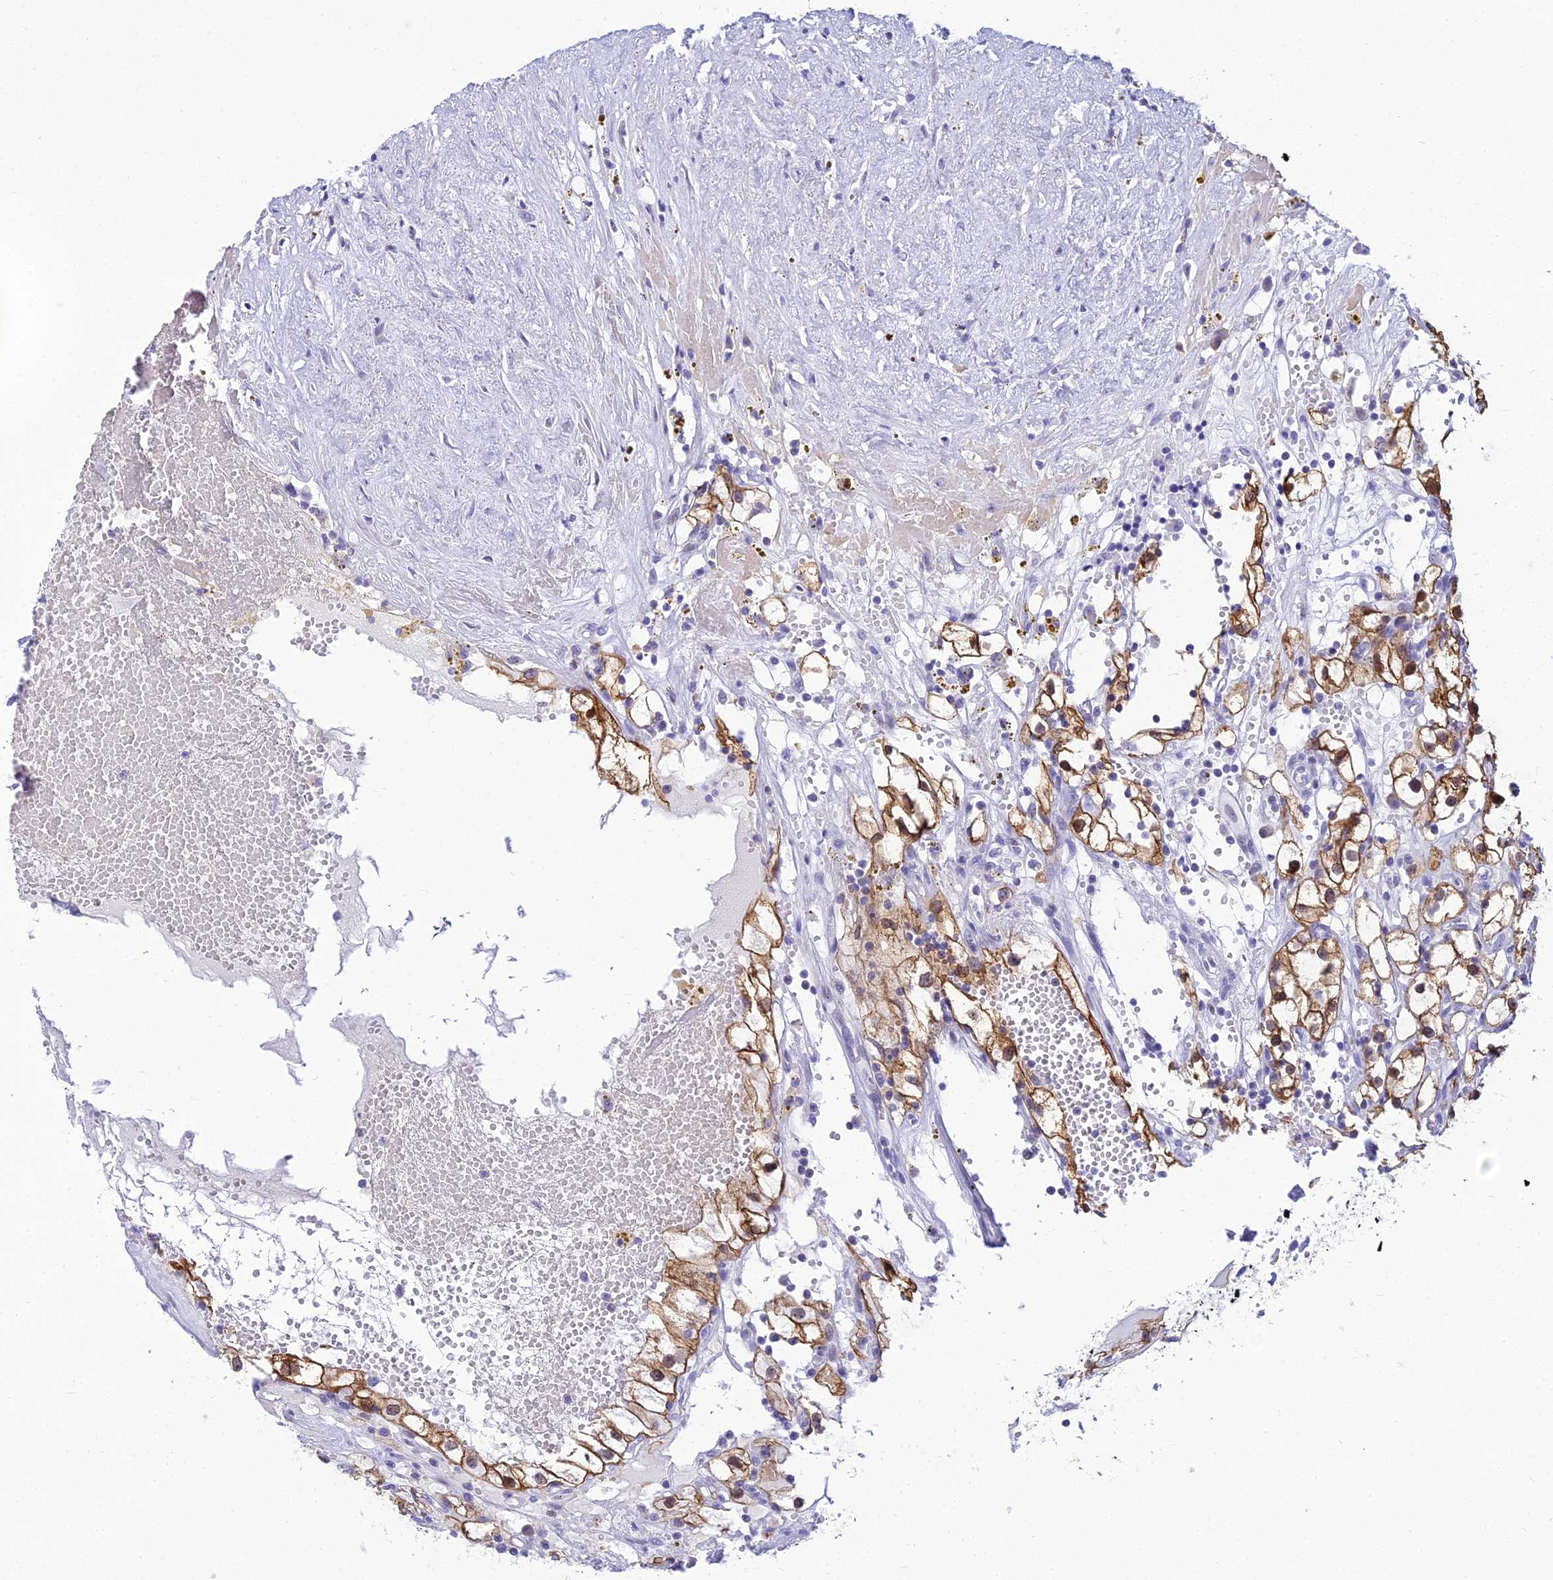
{"staining": {"intensity": "moderate", "quantity": ">75%", "location": "cytoplasmic/membranous,nuclear"}, "tissue": "renal cancer", "cell_type": "Tumor cells", "image_type": "cancer", "snomed": [{"axis": "morphology", "description": "Adenocarcinoma, NOS"}, {"axis": "topography", "description": "Kidney"}], "caption": "Brown immunohistochemical staining in adenocarcinoma (renal) exhibits moderate cytoplasmic/membranous and nuclear expression in about >75% of tumor cells.", "gene": "ZMIZ1", "patient": {"sex": "male", "age": 56}}